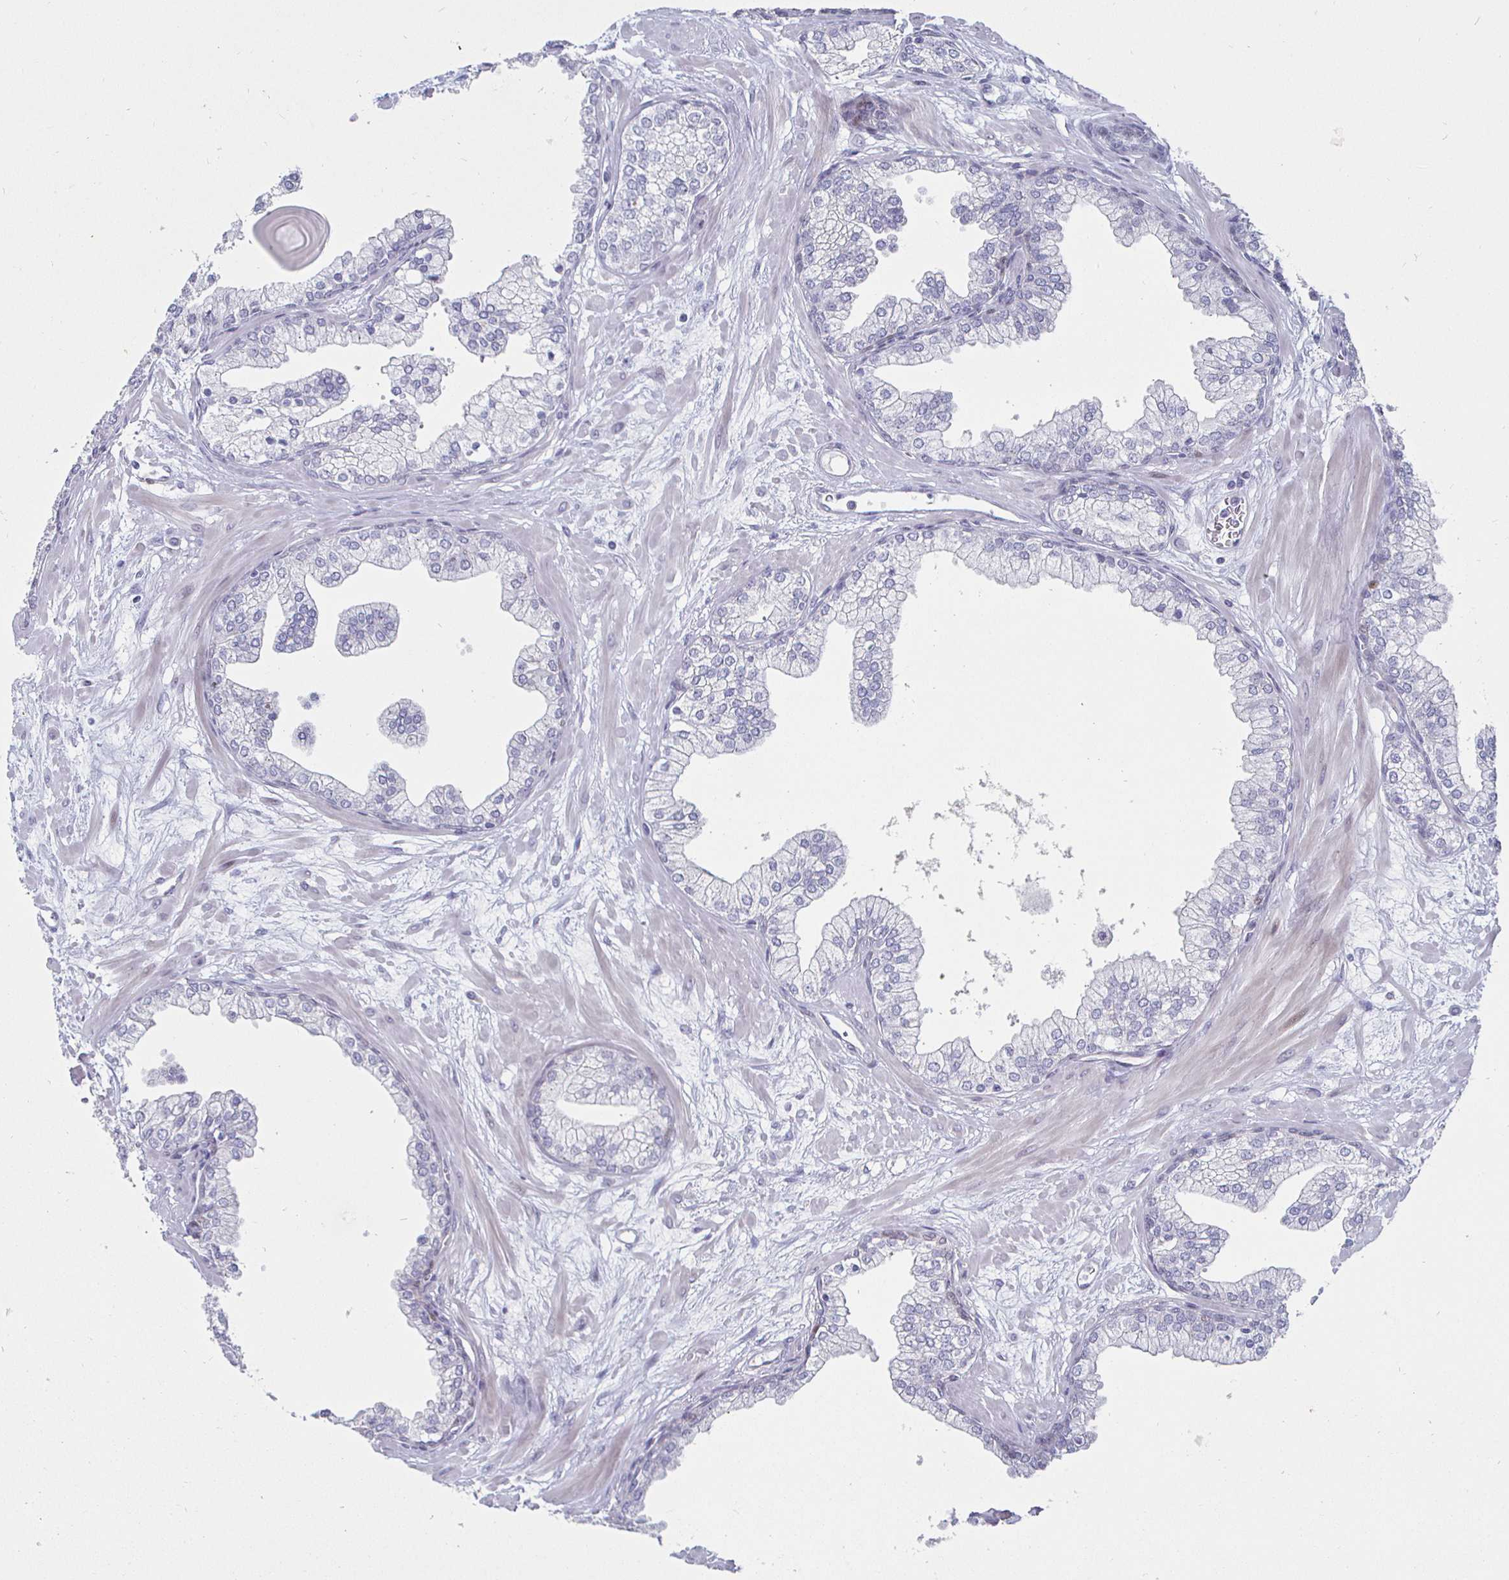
{"staining": {"intensity": "negative", "quantity": "none", "location": "none"}, "tissue": "prostate", "cell_type": "Glandular cells", "image_type": "normal", "snomed": [{"axis": "morphology", "description": "Normal tissue, NOS"}, {"axis": "topography", "description": "Prostate"}, {"axis": "topography", "description": "Peripheral nerve tissue"}], "caption": "The immunohistochemistry photomicrograph has no significant expression in glandular cells of prostate.", "gene": "DMRTB1", "patient": {"sex": "male", "age": 61}}